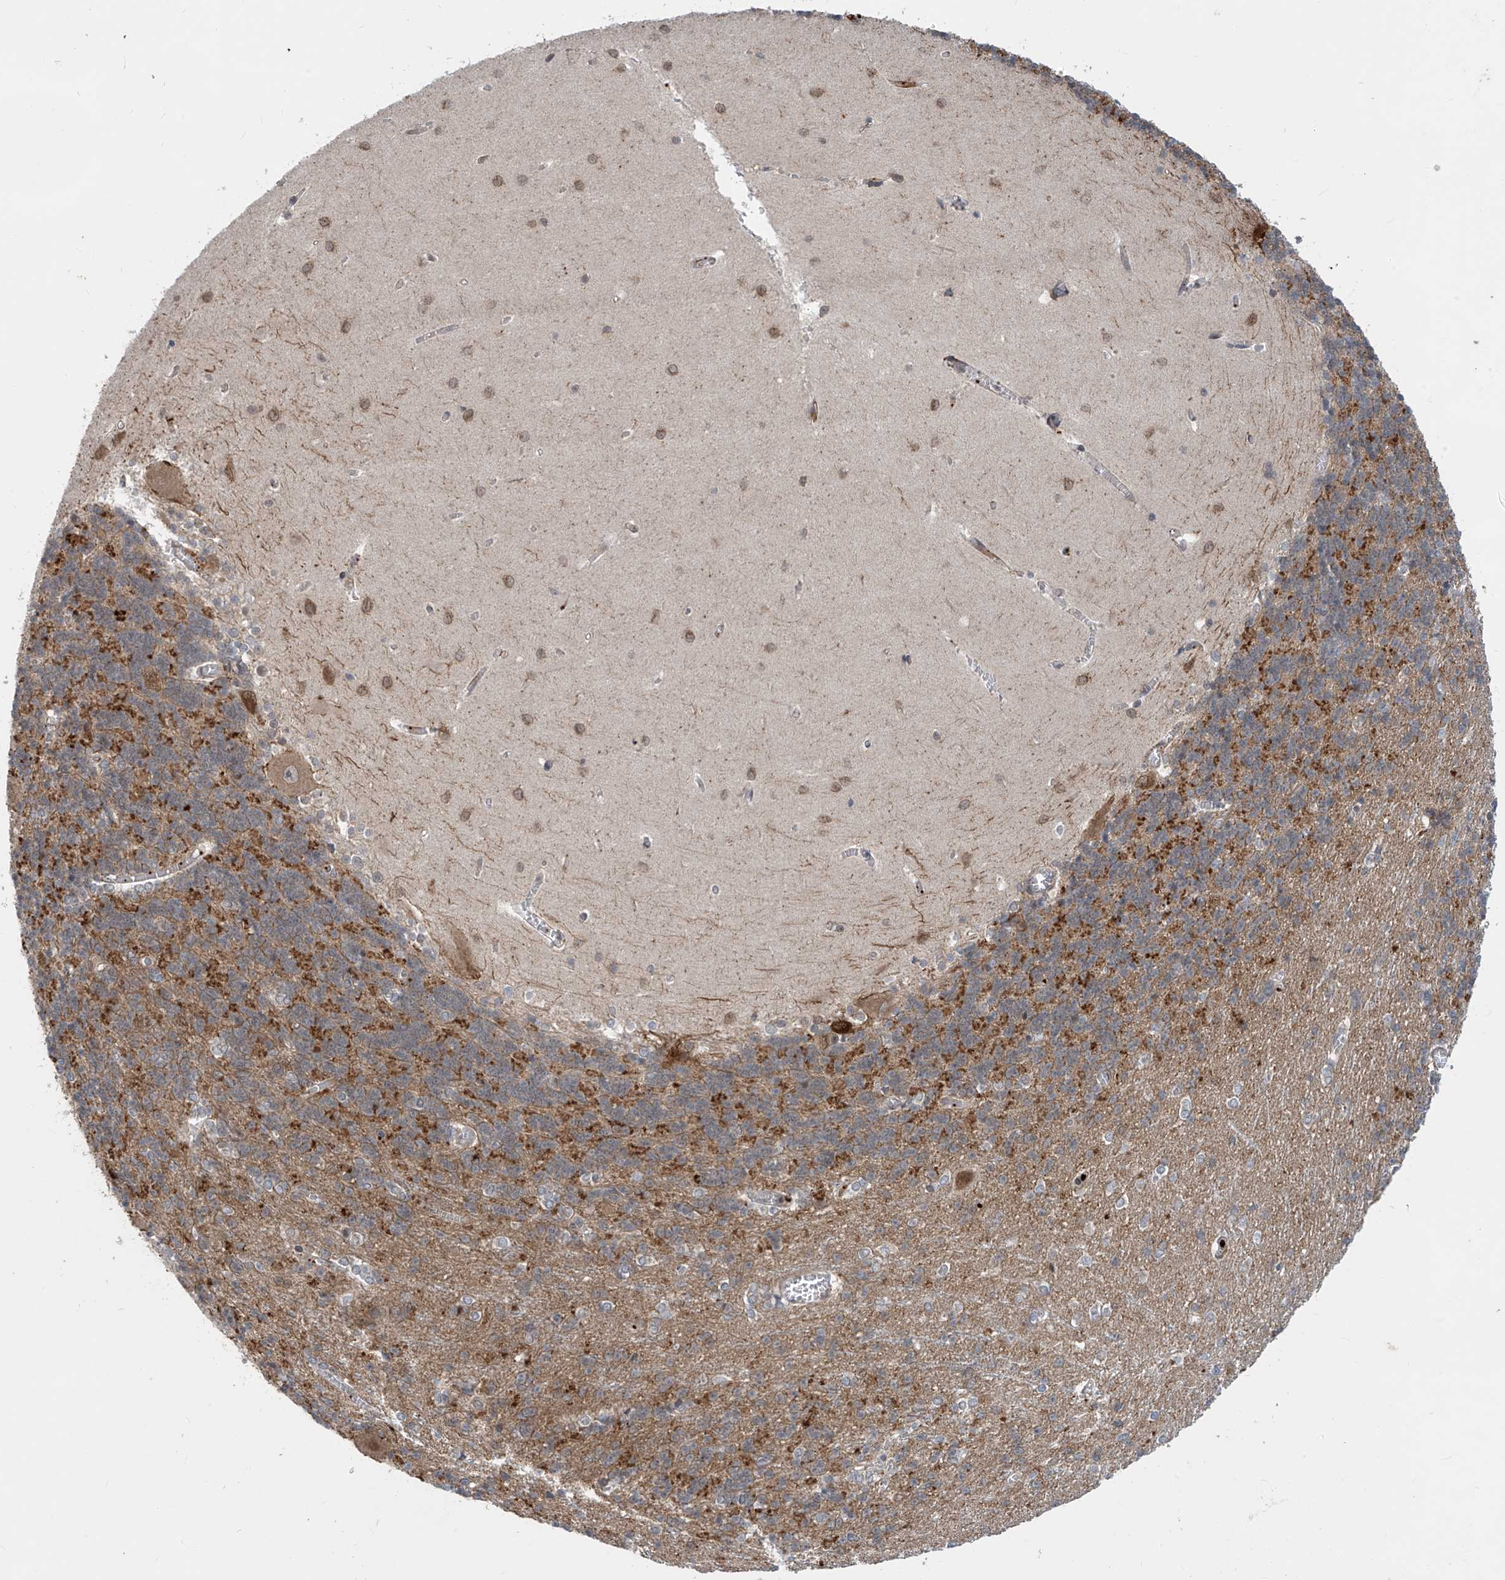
{"staining": {"intensity": "moderate", "quantity": ">75%", "location": "cytoplasmic/membranous"}, "tissue": "cerebellum", "cell_type": "Cells in granular layer", "image_type": "normal", "snomed": [{"axis": "morphology", "description": "Normal tissue, NOS"}, {"axis": "topography", "description": "Cerebellum"}], "caption": "The photomicrograph reveals immunohistochemical staining of normal cerebellum. There is moderate cytoplasmic/membranous expression is seen in approximately >75% of cells in granular layer. (Stains: DAB (3,3'-diaminobenzidine) in brown, nuclei in blue, Microscopy: brightfield microscopy at high magnification).", "gene": "LAGE3", "patient": {"sex": "male", "age": 37}}